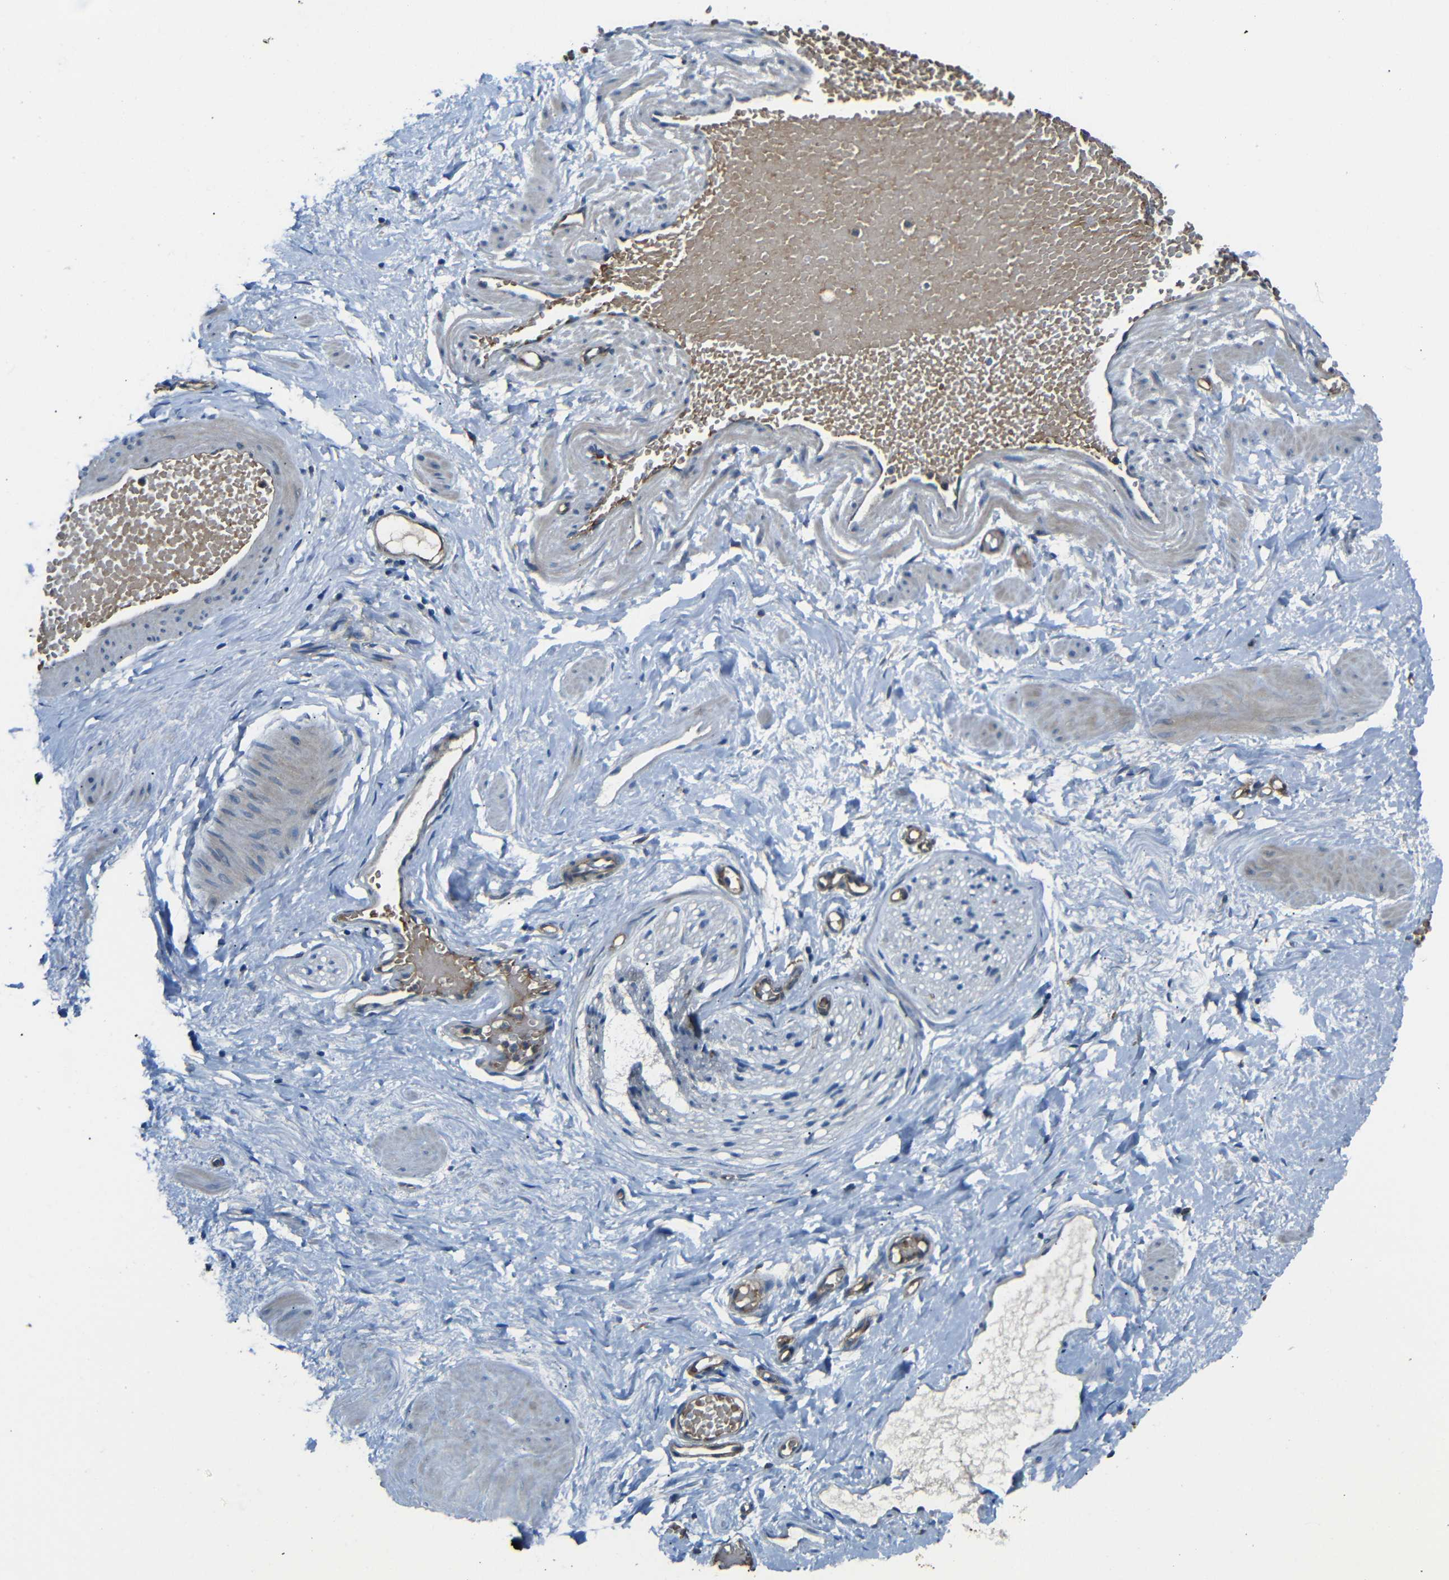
{"staining": {"intensity": "negative", "quantity": "none", "location": "none"}, "tissue": "adipose tissue", "cell_type": "Adipocytes", "image_type": "normal", "snomed": [{"axis": "morphology", "description": "Normal tissue, NOS"}, {"axis": "topography", "description": "Soft tissue"}, {"axis": "topography", "description": "Vascular tissue"}], "caption": "The image demonstrates no staining of adipocytes in normal adipose tissue.", "gene": "MYO1B", "patient": {"sex": "female", "age": 35}}